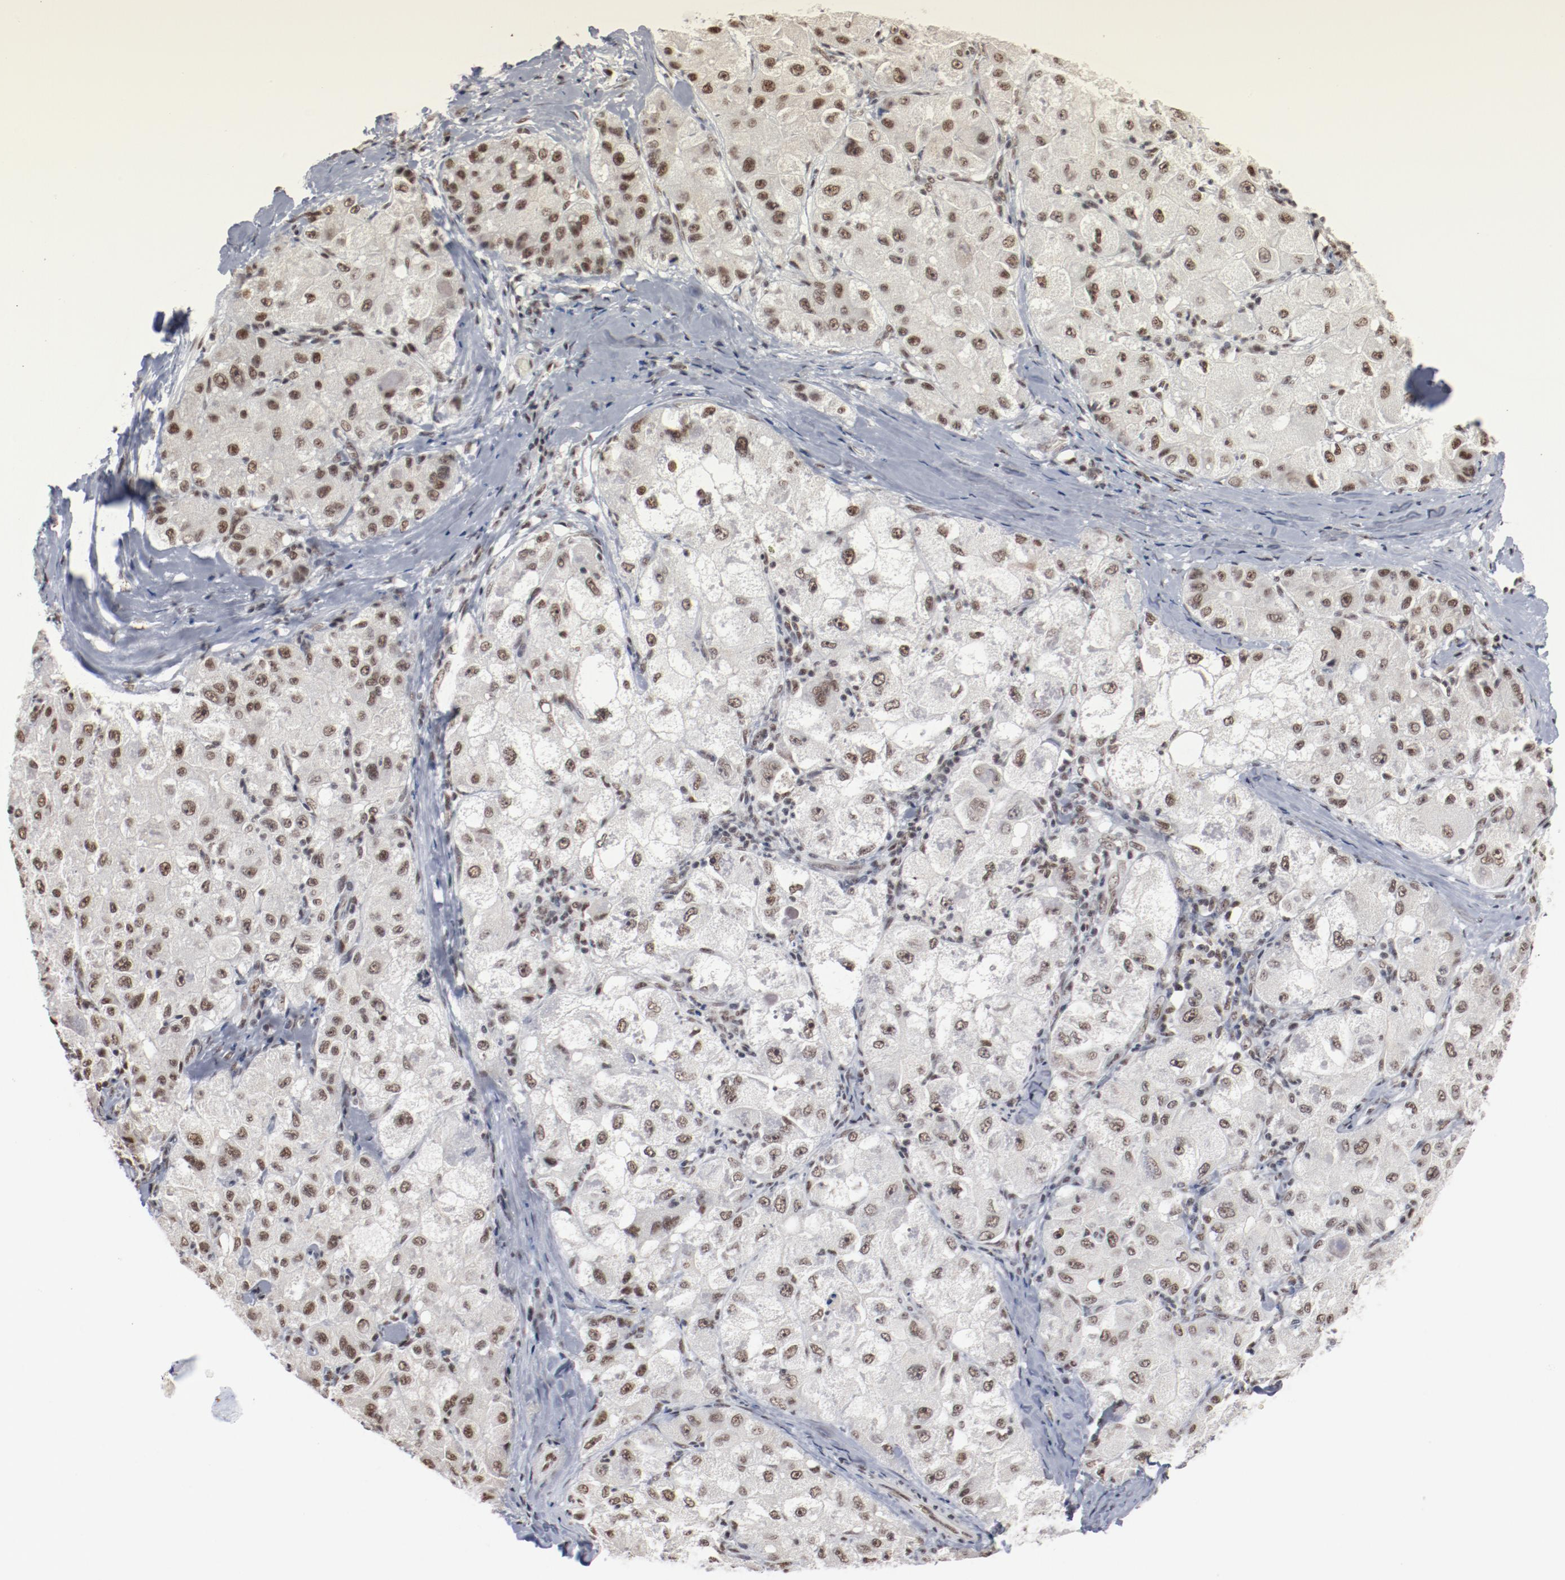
{"staining": {"intensity": "moderate", "quantity": ">75%", "location": "cytoplasmic/membranous,nuclear"}, "tissue": "liver cancer", "cell_type": "Tumor cells", "image_type": "cancer", "snomed": [{"axis": "morphology", "description": "Carcinoma, Hepatocellular, NOS"}, {"axis": "topography", "description": "Liver"}], "caption": "An image of human liver cancer stained for a protein reveals moderate cytoplasmic/membranous and nuclear brown staining in tumor cells.", "gene": "BUB3", "patient": {"sex": "male", "age": 80}}